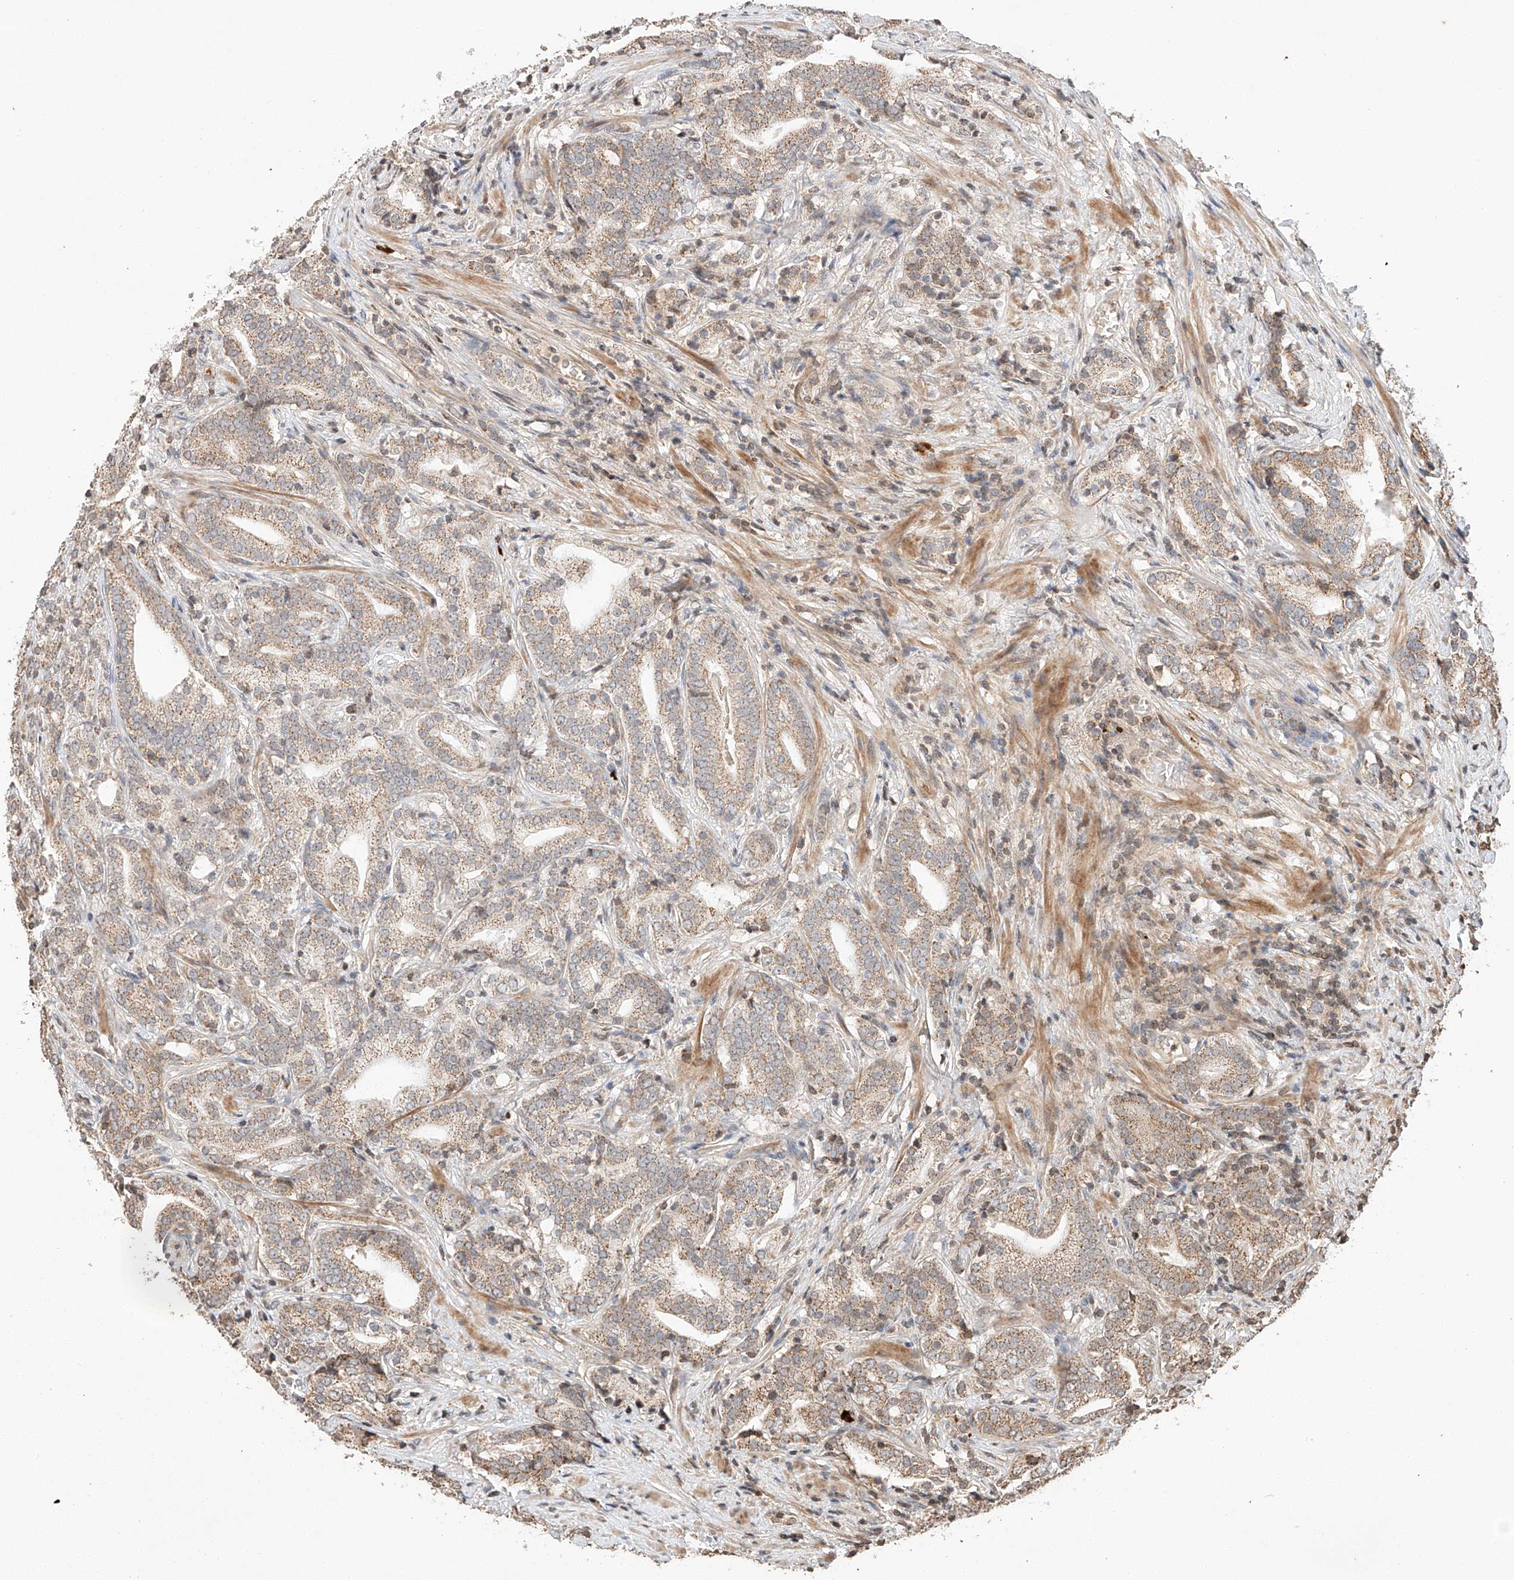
{"staining": {"intensity": "weak", "quantity": ">75%", "location": "cytoplasmic/membranous"}, "tissue": "prostate cancer", "cell_type": "Tumor cells", "image_type": "cancer", "snomed": [{"axis": "morphology", "description": "Adenocarcinoma, High grade"}, {"axis": "topography", "description": "Prostate"}], "caption": "DAB immunohistochemical staining of prostate cancer (adenocarcinoma (high-grade)) reveals weak cytoplasmic/membranous protein positivity in about >75% of tumor cells.", "gene": "ARHGAP33", "patient": {"sex": "male", "age": 57}}